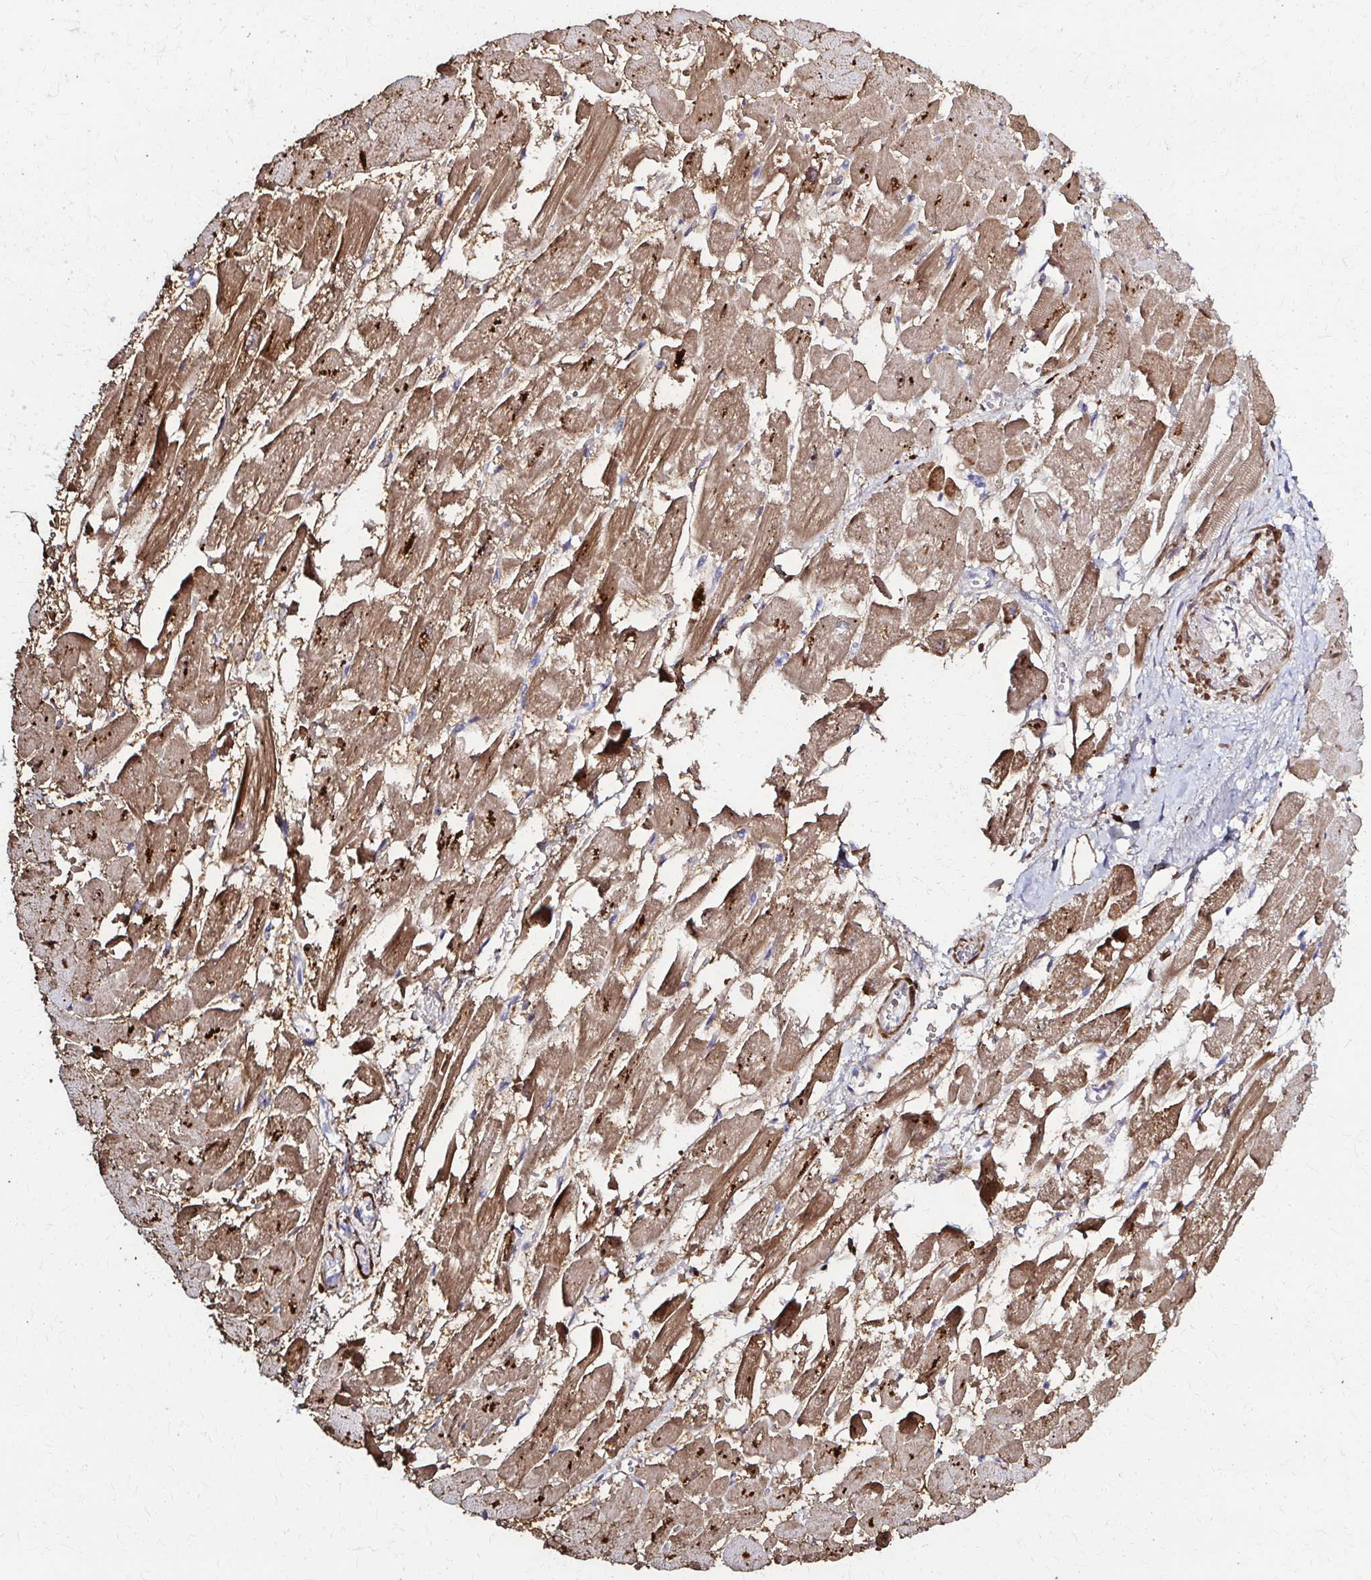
{"staining": {"intensity": "moderate", "quantity": ">75%", "location": "cytoplasmic/membranous"}, "tissue": "heart muscle", "cell_type": "Cardiomyocytes", "image_type": "normal", "snomed": [{"axis": "morphology", "description": "Normal tissue, NOS"}, {"axis": "topography", "description": "Heart"}], "caption": "This micrograph shows normal heart muscle stained with immunohistochemistry to label a protein in brown. The cytoplasmic/membranous of cardiomyocytes show moderate positivity for the protein. Nuclei are counter-stained blue.", "gene": "RHOBTB2", "patient": {"sex": "female", "age": 52}}